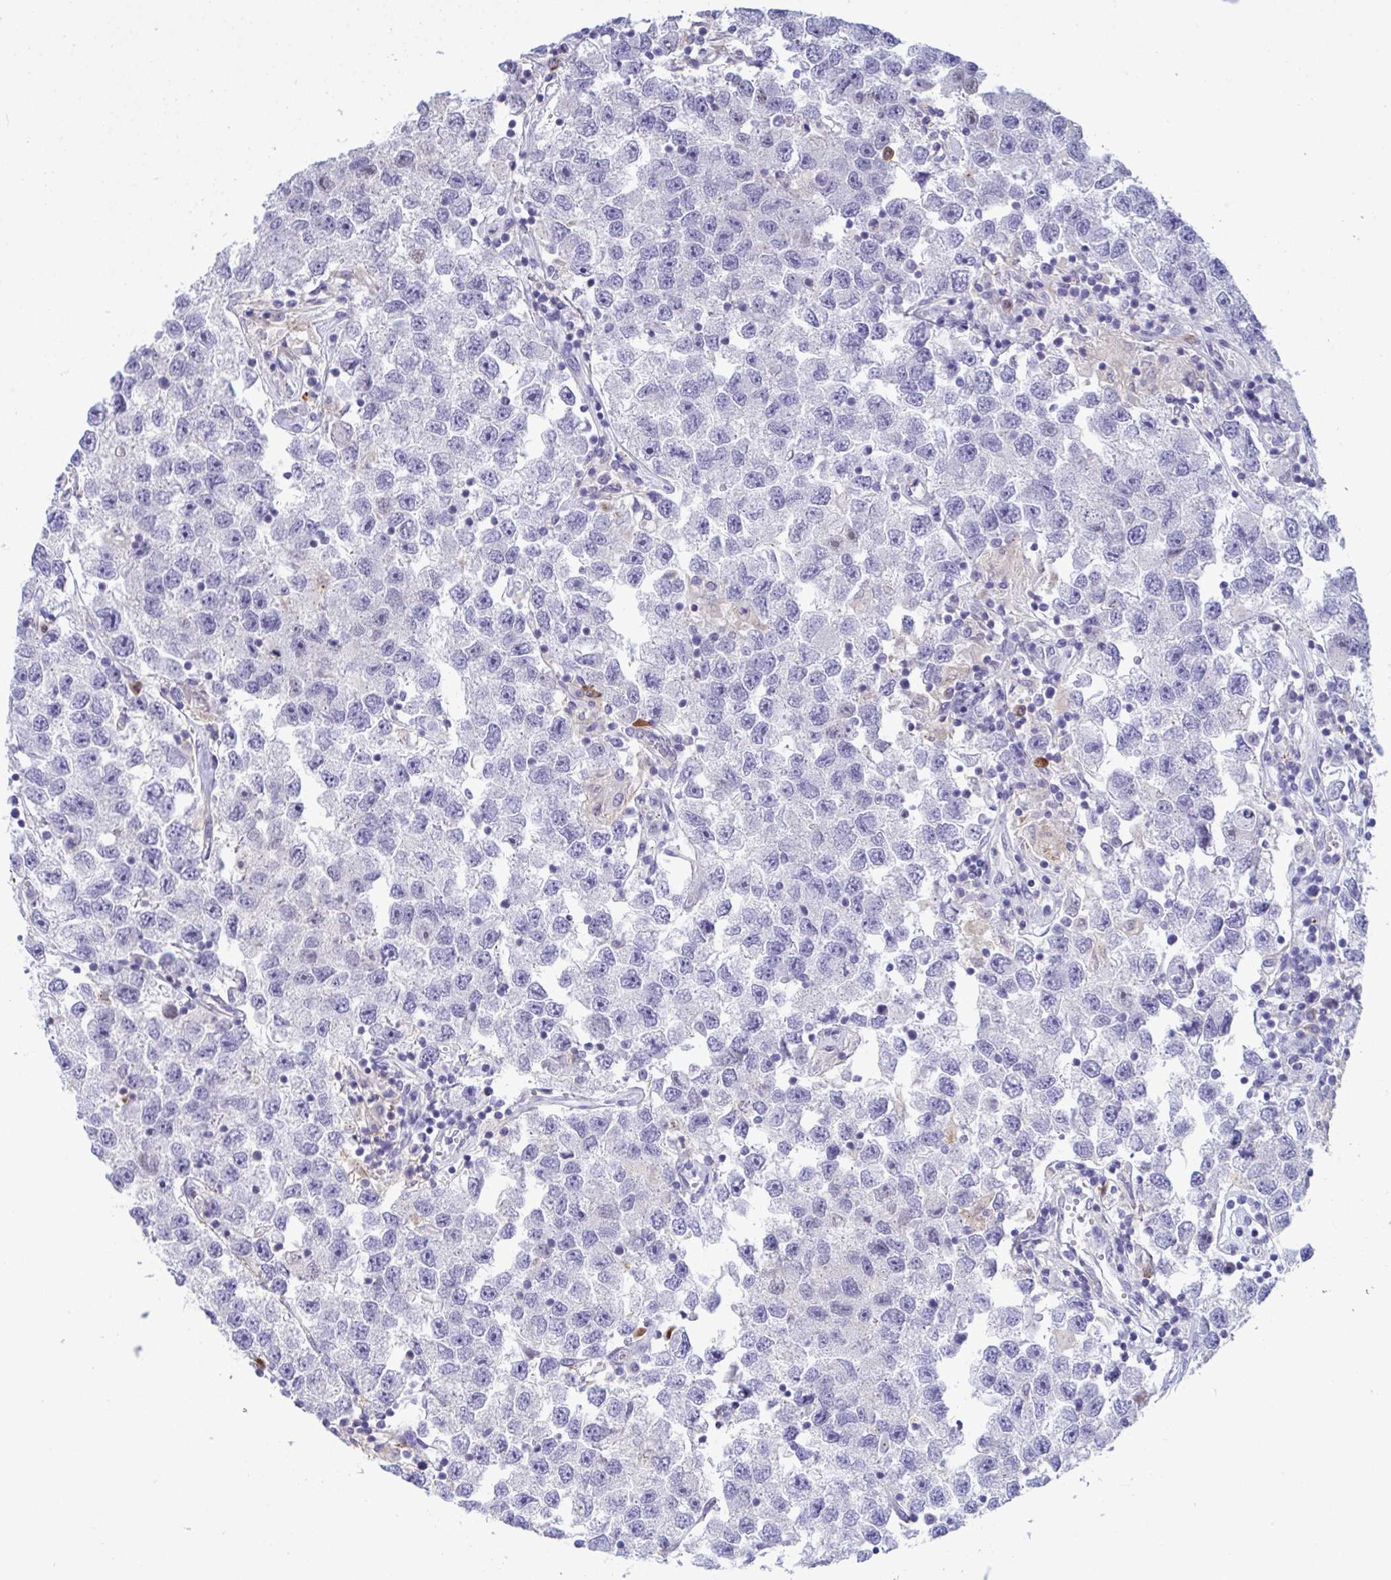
{"staining": {"intensity": "negative", "quantity": "none", "location": "none"}, "tissue": "testis cancer", "cell_type": "Tumor cells", "image_type": "cancer", "snomed": [{"axis": "morphology", "description": "Seminoma, NOS"}, {"axis": "topography", "description": "Testis"}], "caption": "High magnification brightfield microscopy of seminoma (testis) stained with DAB (brown) and counterstained with hematoxylin (blue): tumor cells show no significant positivity.", "gene": "MS4A14", "patient": {"sex": "male", "age": 26}}